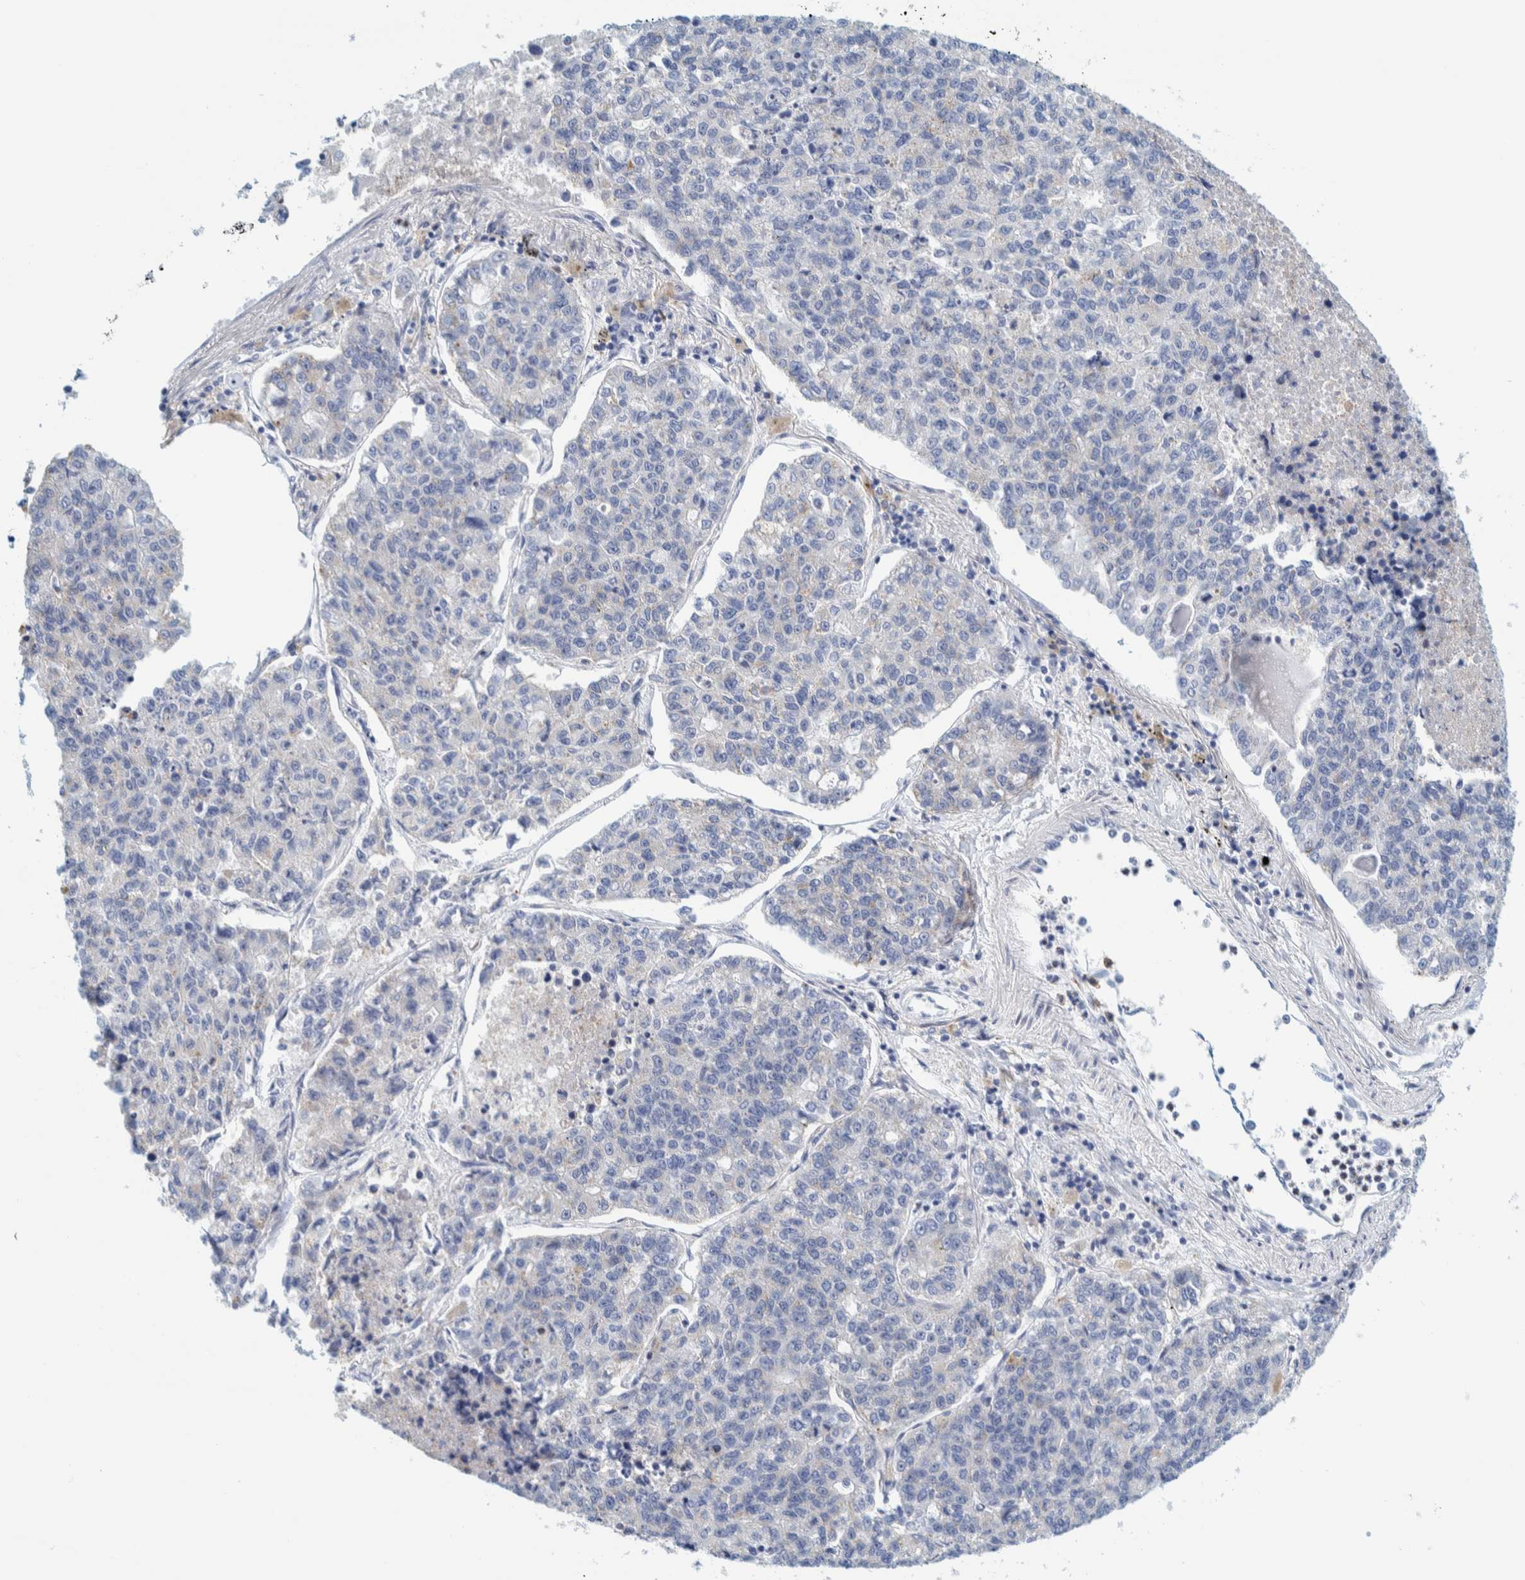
{"staining": {"intensity": "negative", "quantity": "none", "location": "none"}, "tissue": "lung cancer", "cell_type": "Tumor cells", "image_type": "cancer", "snomed": [{"axis": "morphology", "description": "Adenocarcinoma, NOS"}, {"axis": "topography", "description": "Lung"}], "caption": "DAB immunohistochemical staining of lung cancer (adenocarcinoma) shows no significant expression in tumor cells.", "gene": "MOG", "patient": {"sex": "male", "age": 49}}